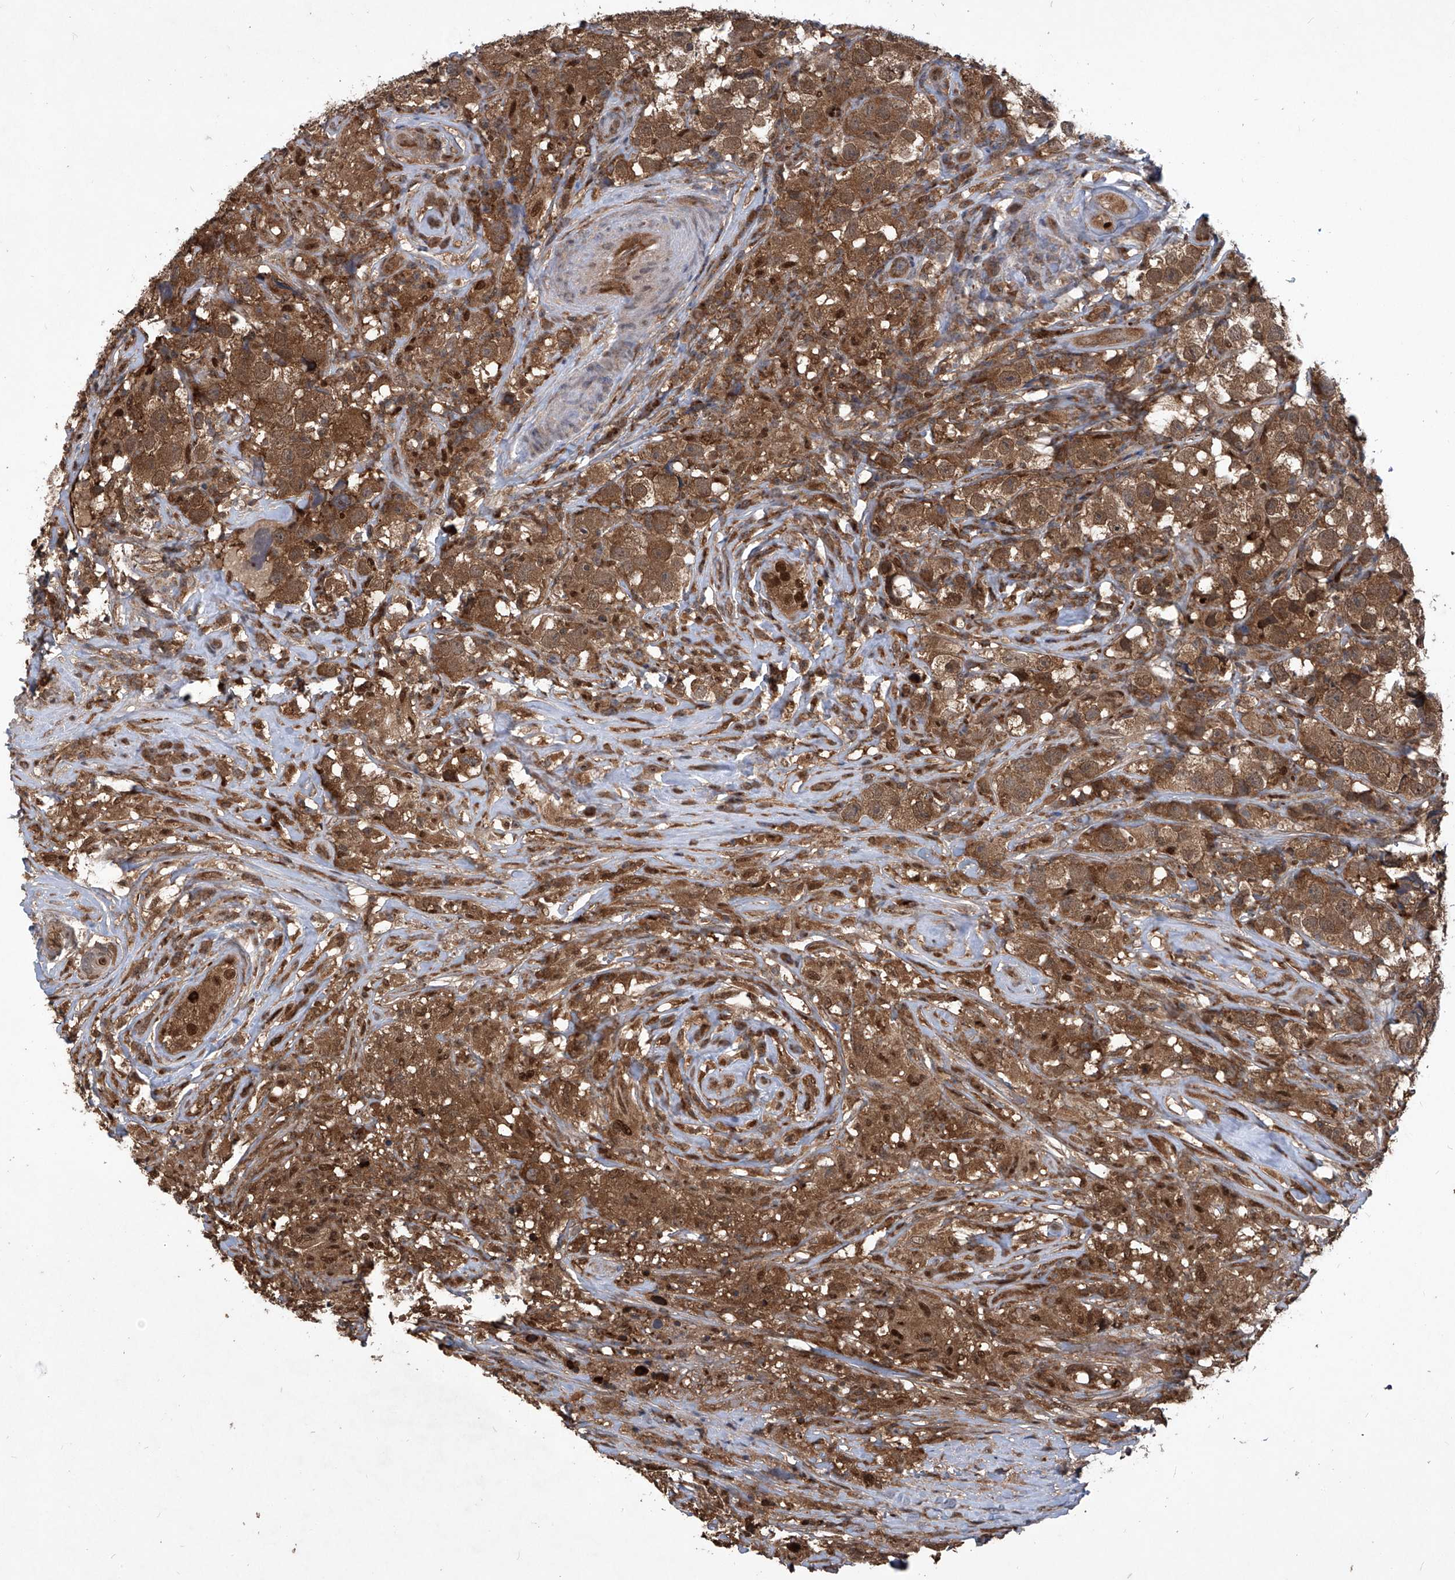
{"staining": {"intensity": "moderate", "quantity": ">75%", "location": "cytoplasmic/membranous,nuclear"}, "tissue": "testis cancer", "cell_type": "Tumor cells", "image_type": "cancer", "snomed": [{"axis": "morphology", "description": "Seminoma, NOS"}, {"axis": "topography", "description": "Testis"}], "caption": "Immunohistochemical staining of seminoma (testis) reveals moderate cytoplasmic/membranous and nuclear protein staining in approximately >75% of tumor cells.", "gene": "PSMB1", "patient": {"sex": "male", "age": 49}}